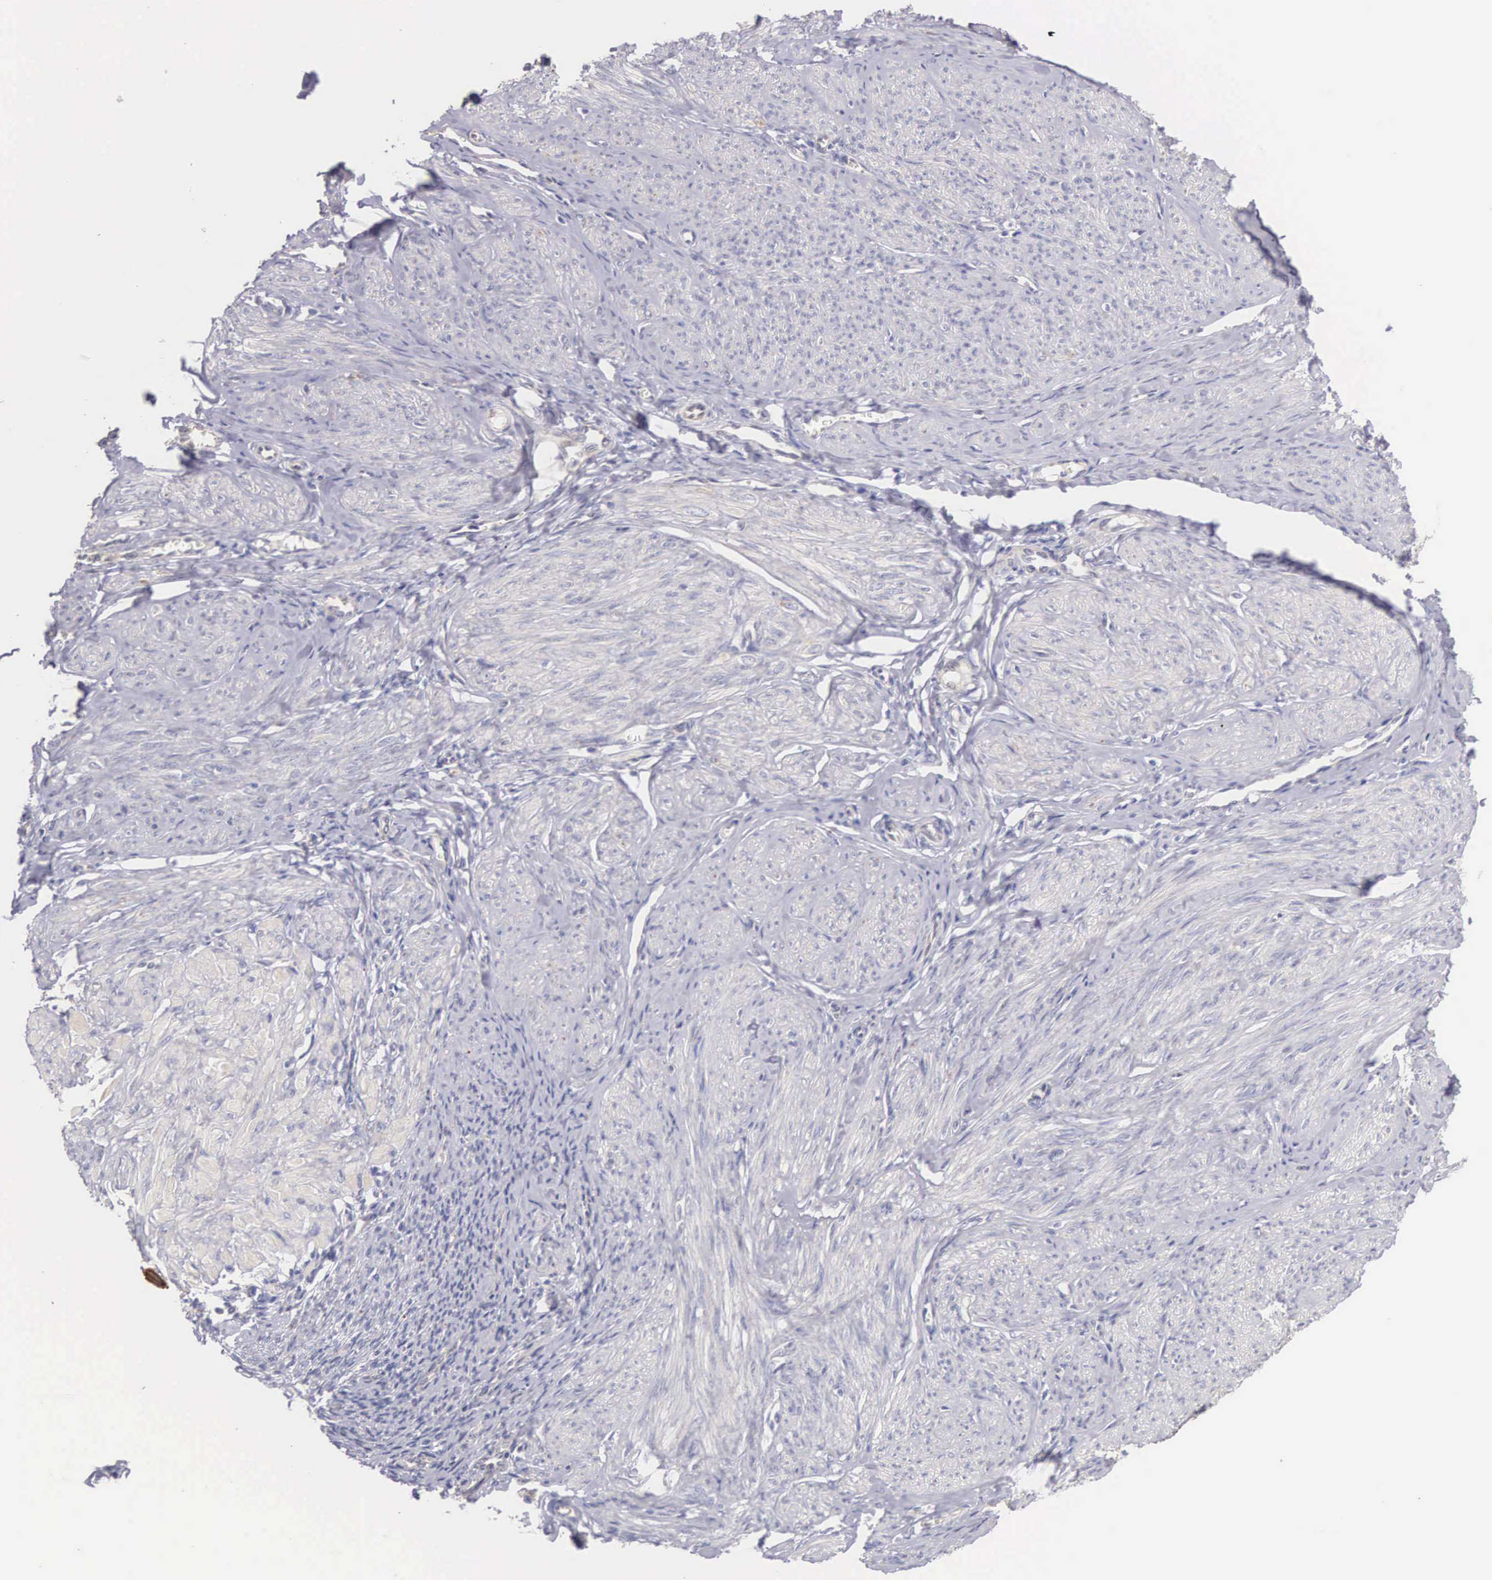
{"staining": {"intensity": "negative", "quantity": "none", "location": "none"}, "tissue": "smooth muscle", "cell_type": "Smooth muscle cells", "image_type": "normal", "snomed": [{"axis": "morphology", "description": "Normal tissue, NOS"}, {"axis": "topography", "description": "Uterus"}], "caption": "IHC micrograph of unremarkable human smooth muscle stained for a protein (brown), which shows no expression in smooth muscle cells.", "gene": "PIR", "patient": {"sex": "female", "age": 45}}